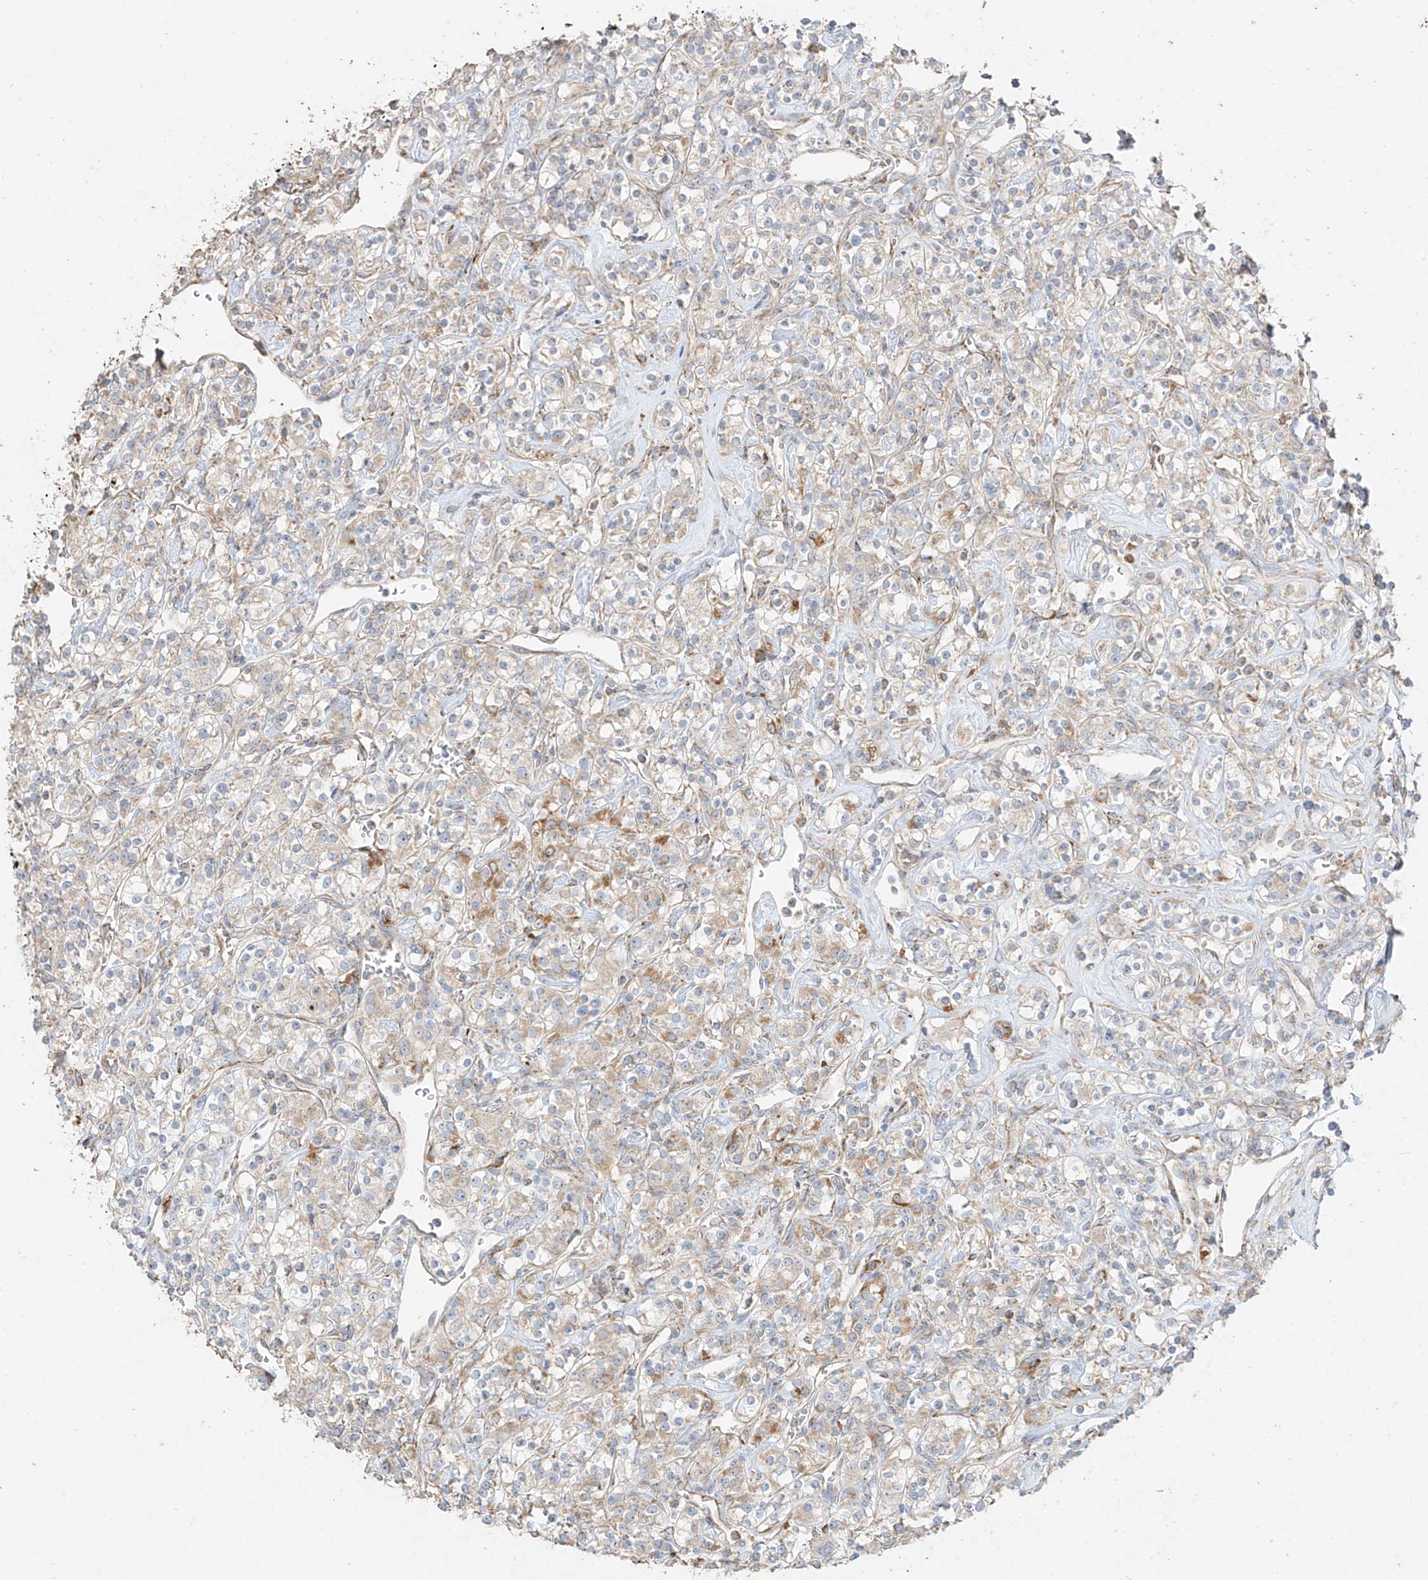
{"staining": {"intensity": "weak", "quantity": "25%-75%", "location": "cytoplasmic/membranous"}, "tissue": "renal cancer", "cell_type": "Tumor cells", "image_type": "cancer", "snomed": [{"axis": "morphology", "description": "Adenocarcinoma, NOS"}, {"axis": "topography", "description": "Kidney"}], "caption": "Weak cytoplasmic/membranous positivity for a protein is appreciated in approximately 25%-75% of tumor cells of renal cancer (adenocarcinoma) using immunohistochemistry (IHC).", "gene": "COLGALT2", "patient": {"sex": "male", "age": 77}}